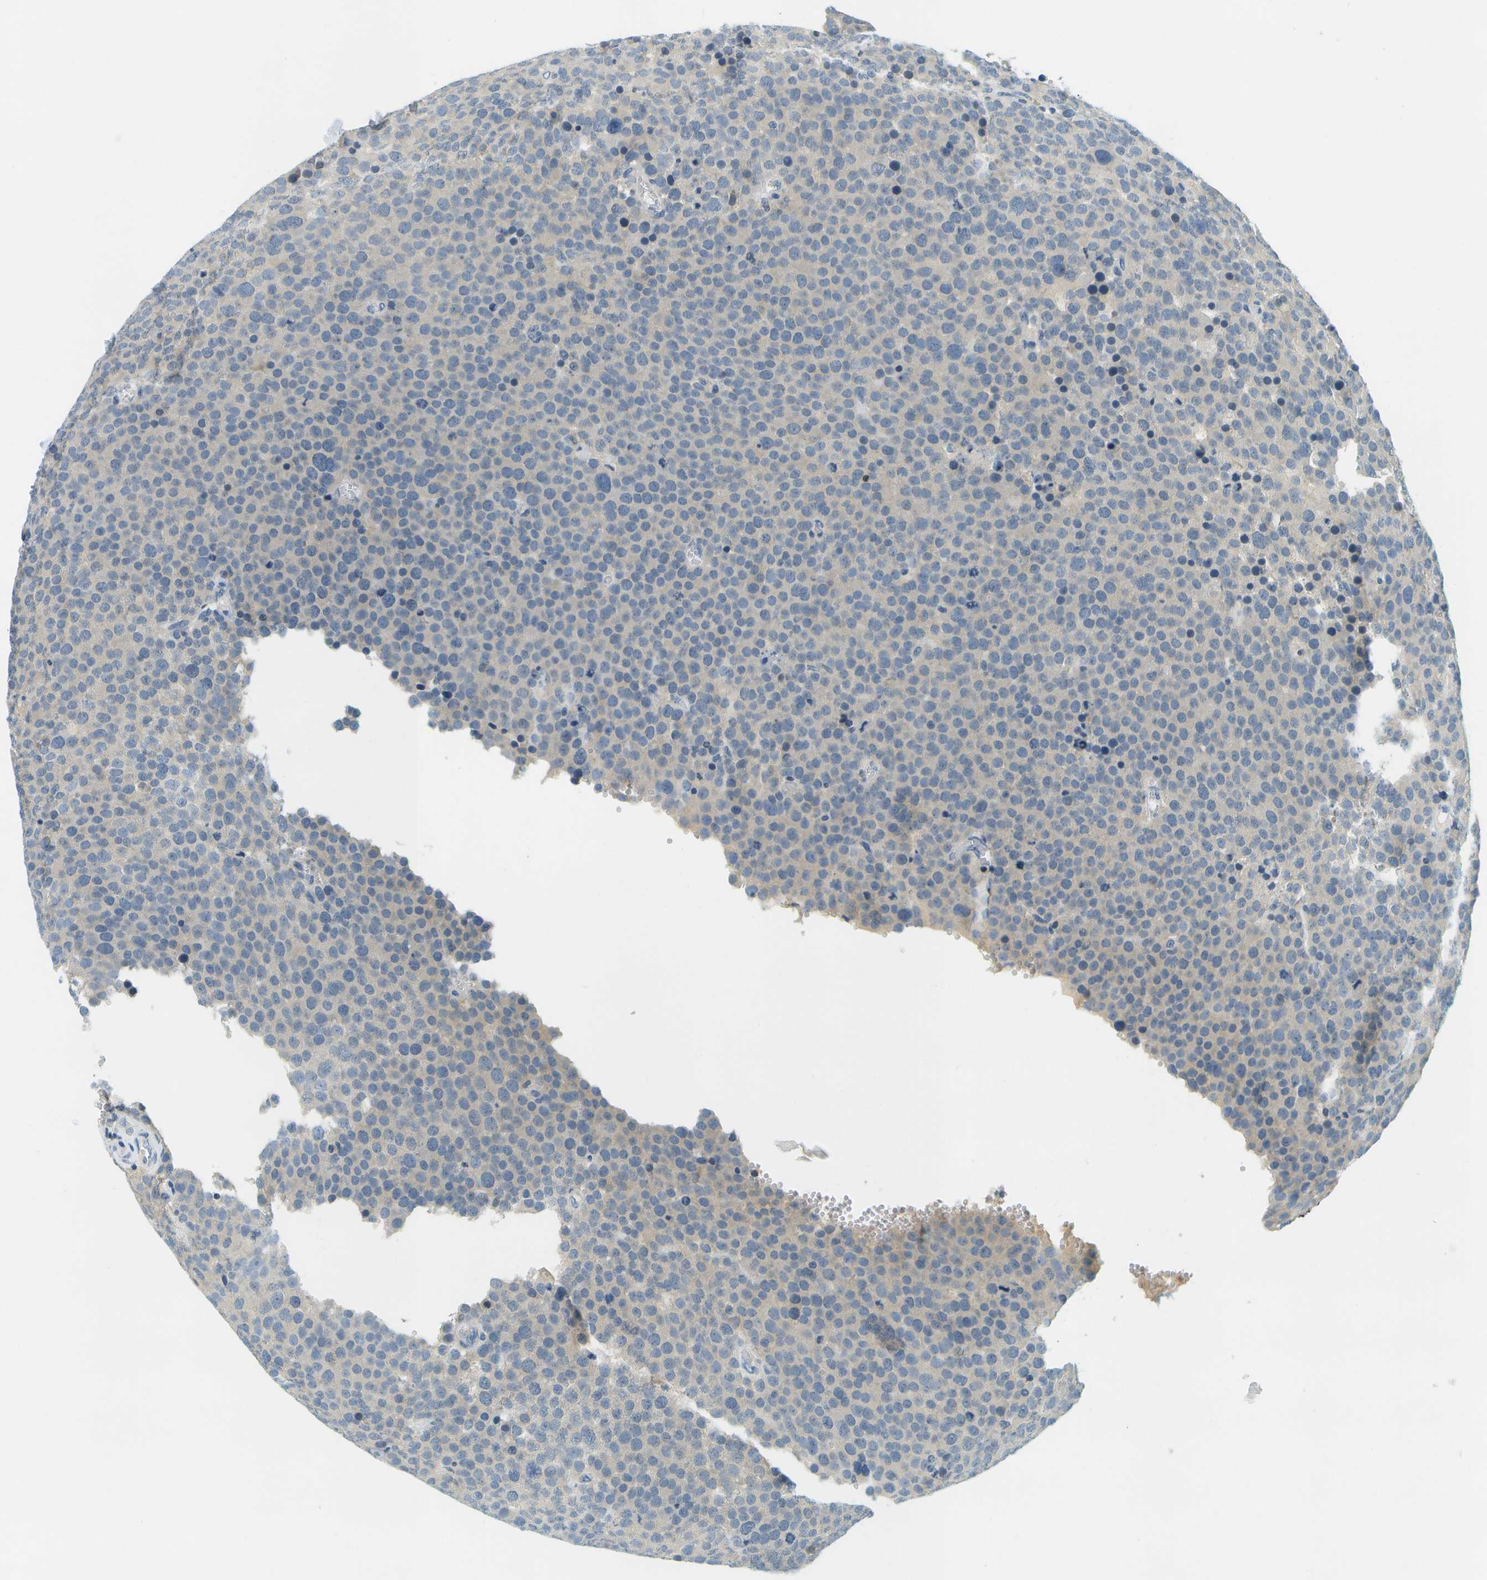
{"staining": {"intensity": "negative", "quantity": "none", "location": "none"}, "tissue": "testis cancer", "cell_type": "Tumor cells", "image_type": "cancer", "snomed": [{"axis": "morphology", "description": "Normal tissue, NOS"}, {"axis": "morphology", "description": "Seminoma, NOS"}, {"axis": "topography", "description": "Testis"}], "caption": "Protein analysis of testis seminoma reveals no significant staining in tumor cells.", "gene": "RASGRP2", "patient": {"sex": "male", "age": 71}}